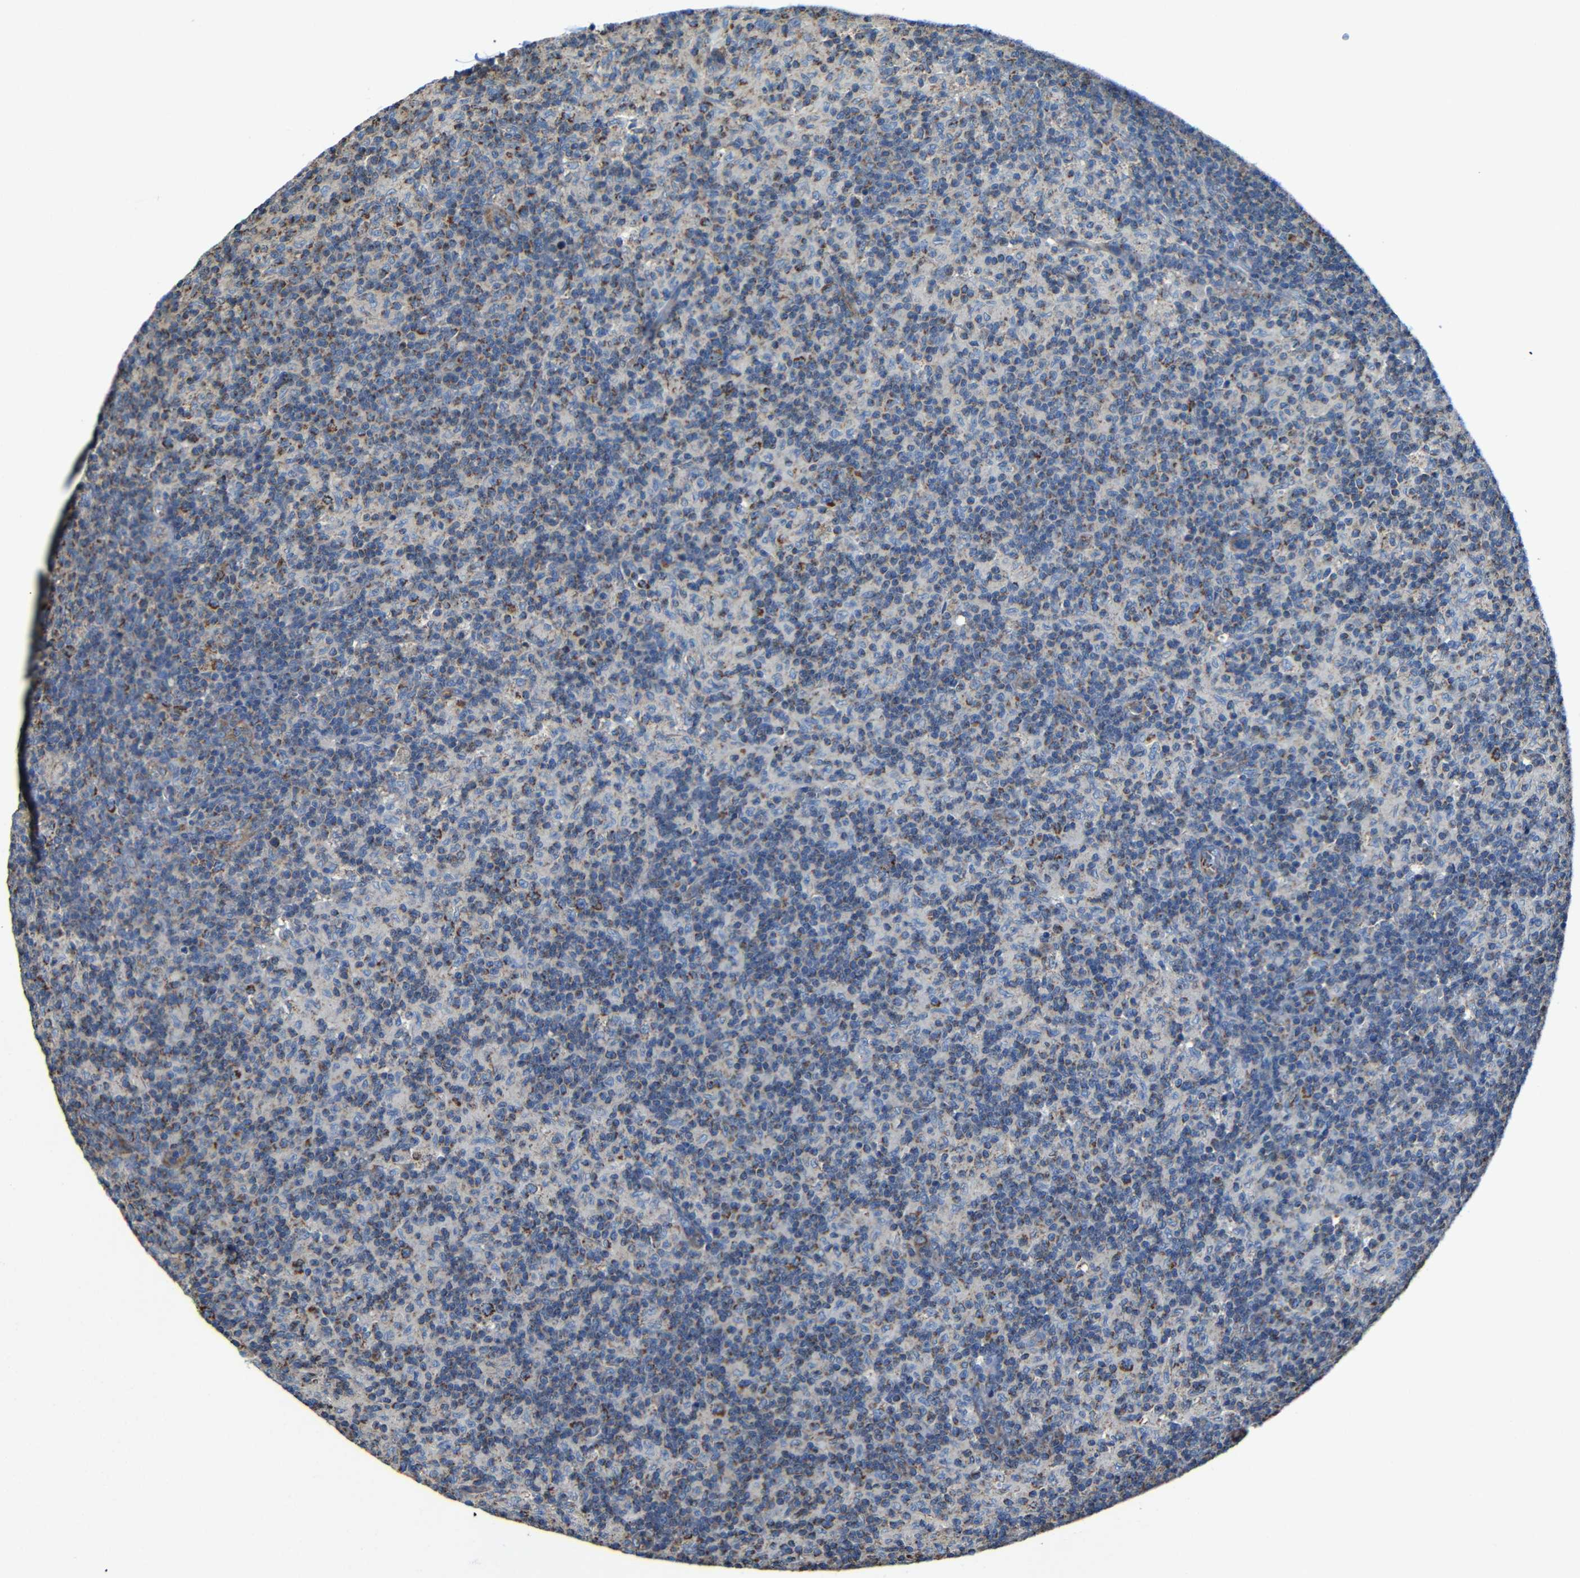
{"staining": {"intensity": "moderate", "quantity": "<25%", "location": "cytoplasmic/membranous"}, "tissue": "lymph node", "cell_type": "Germinal center cells", "image_type": "normal", "snomed": [{"axis": "morphology", "description": "Normal tissue, NOS"}, {"axis": "morphology", "description": "Inflammation, NOS"}, {"axis": "topography", "description": "Lymph node"}], "caption": "DAB (3,3'-diaminobenzidine) immunohistochemical staining of unremarkable lymph node reveals moderate cytoplasmic/membranous protein positivity in about <25% of germinal center cells.", "gene": "INTS6L", "patient": {"sex": "male", "age": 55}}